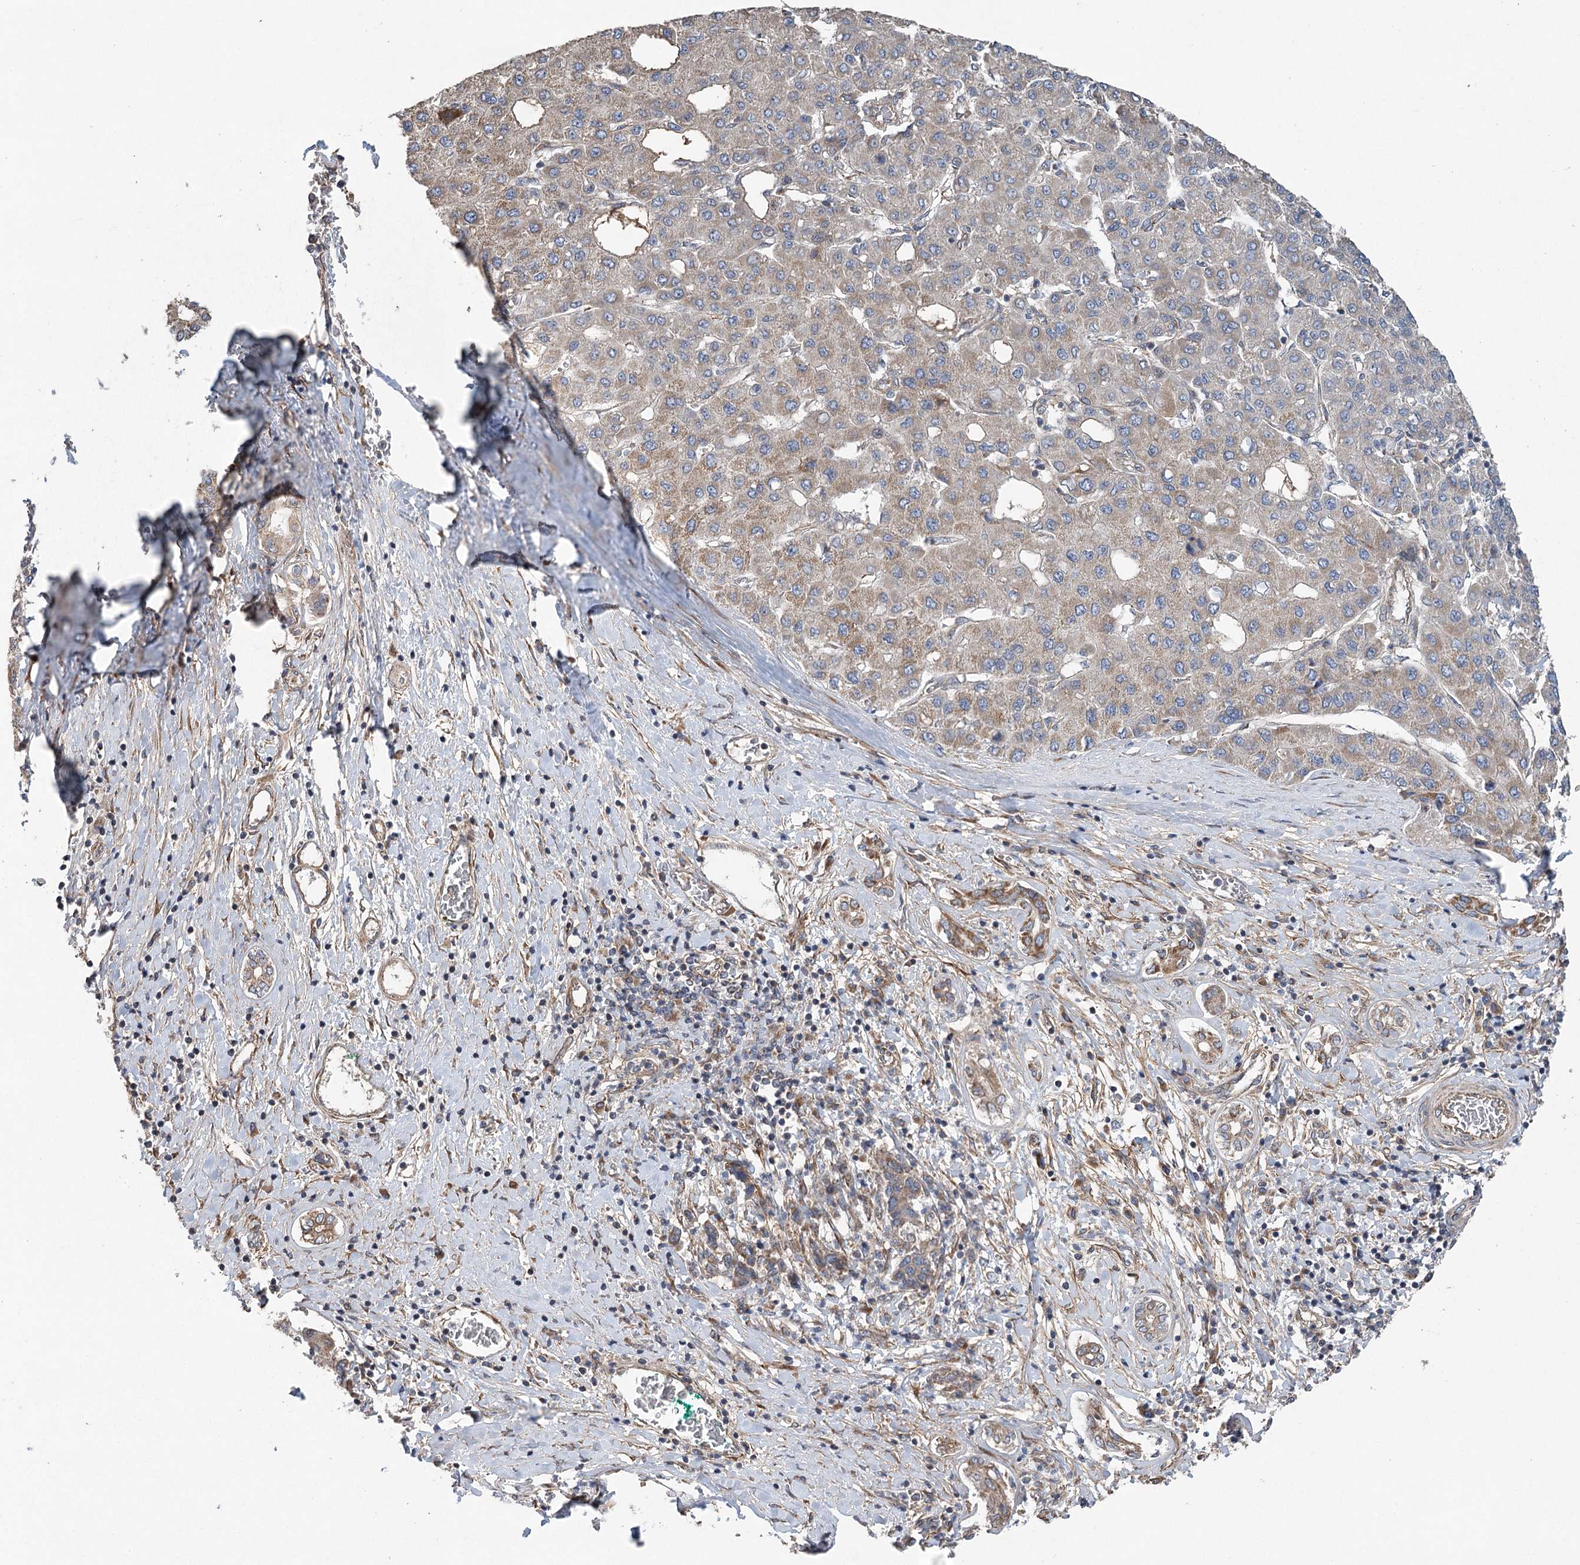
{"staining": {"intensity": "moderate", "quantity": "<25%", "location": "cytoplasmic/membranous"}, "tissue": "liver cancer", "cell_type": "Tumor cells", "image_type": "cancer", "snomed": [{"axis": "morphology", "description": "Carcinoma, Hepatocellular, NOS"}, {"axis": "topography", "description": "Liver"}], "caption": "Moderate cytoplasmic/membranous staining is seen in approximately <25% of tumor cells in liver cancer.", "gene": "RWDD4", "patient": {"sex": "male", "age": 65}}